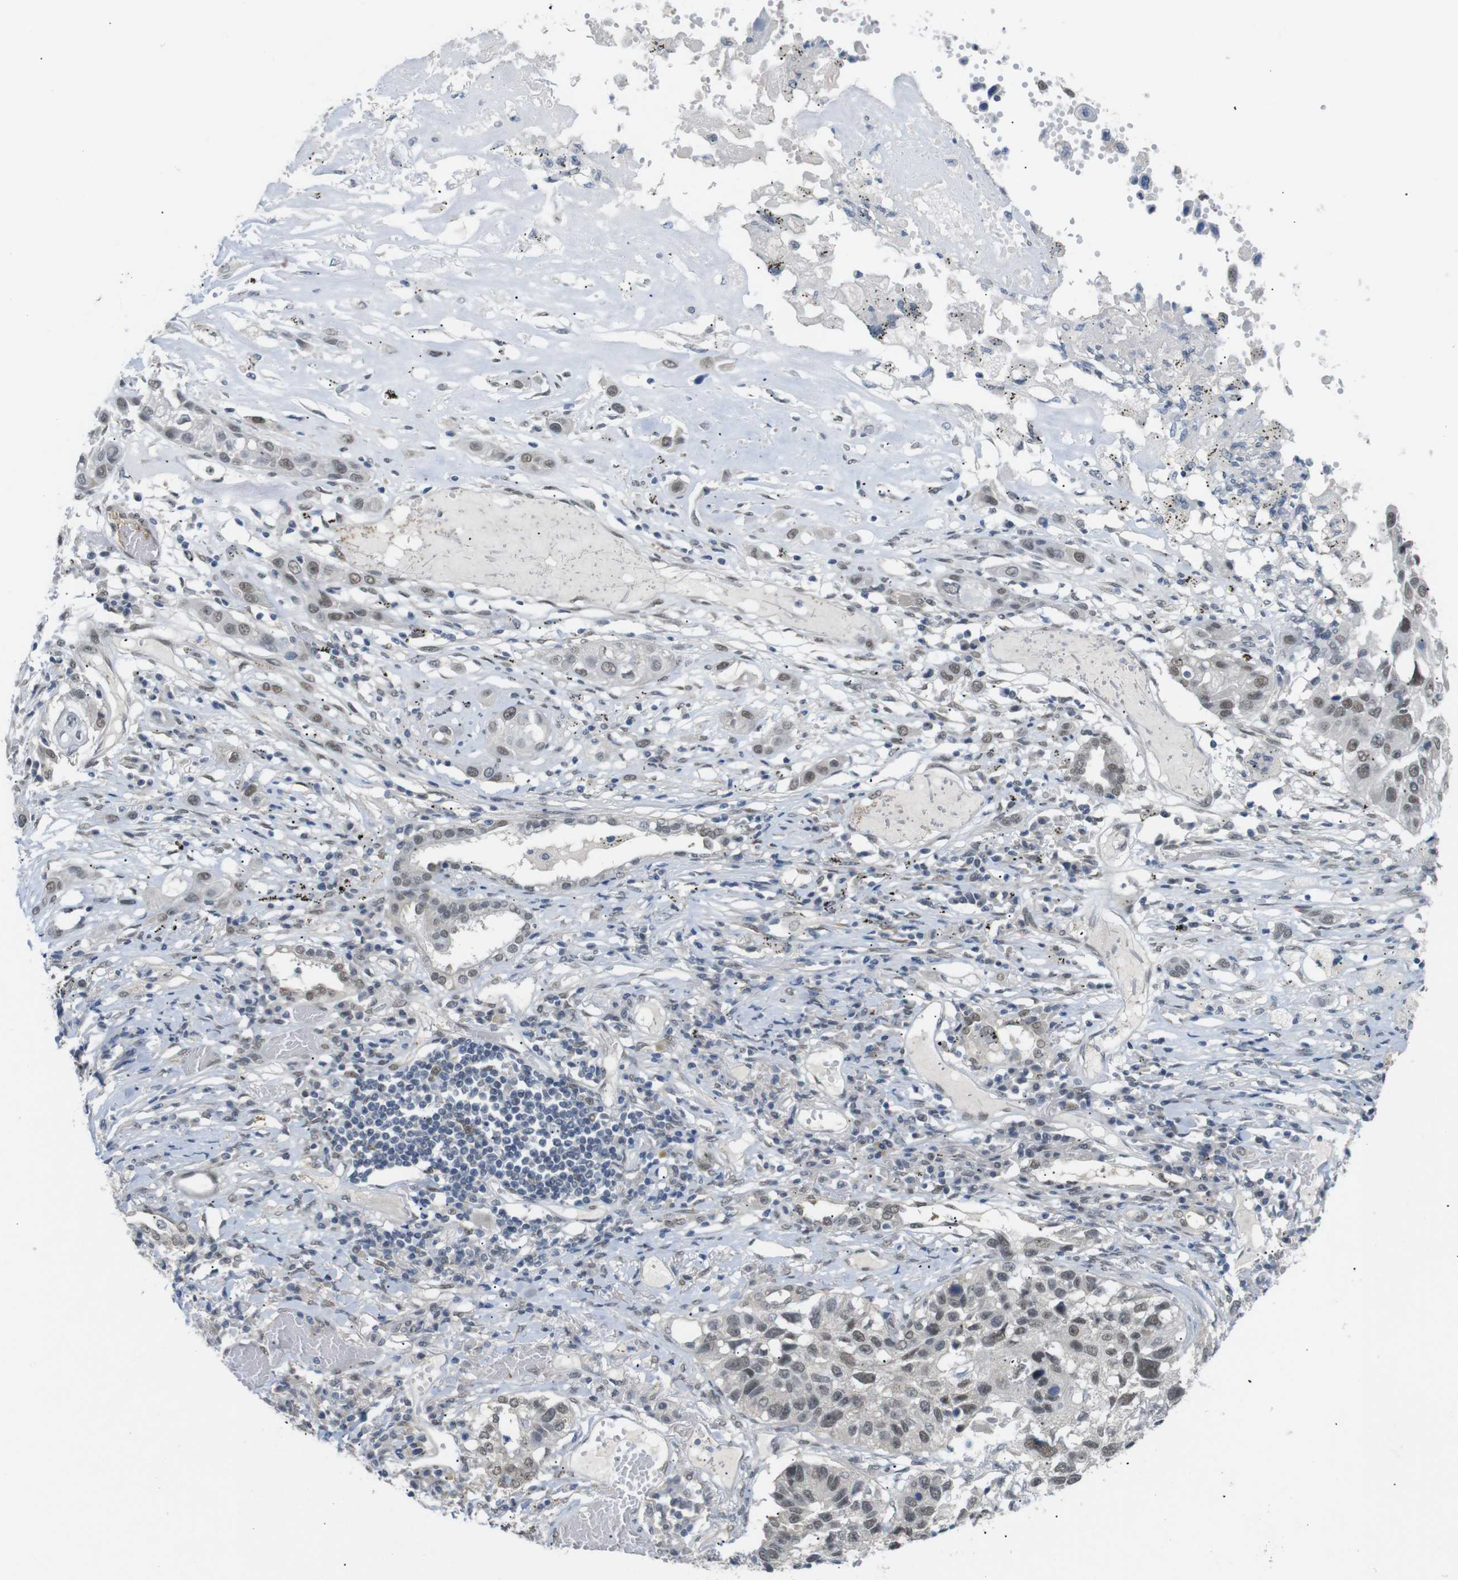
{"staining": {"intensity": "weak", "quantity": "25%-75%", "location": "nuclear"}, "tissue": "lung cancer", "cell_type": "Tumor cells", "image_type": "cancer", "snomed": [{"axis": "morphology", "description": "Squamous cell carcinoma, NOS"}, {"axis": "topography", "description": "Lung"}], "caption": "Approximately 25%-75% of tumor cells in human lung cancer (squamous cell carcinoma) demonstrate weak nuclear protein positivity as visualized by brown immunohistochemical staining.", "gene": "GPR158", "patient": {"sex": "male", "age": 71}}